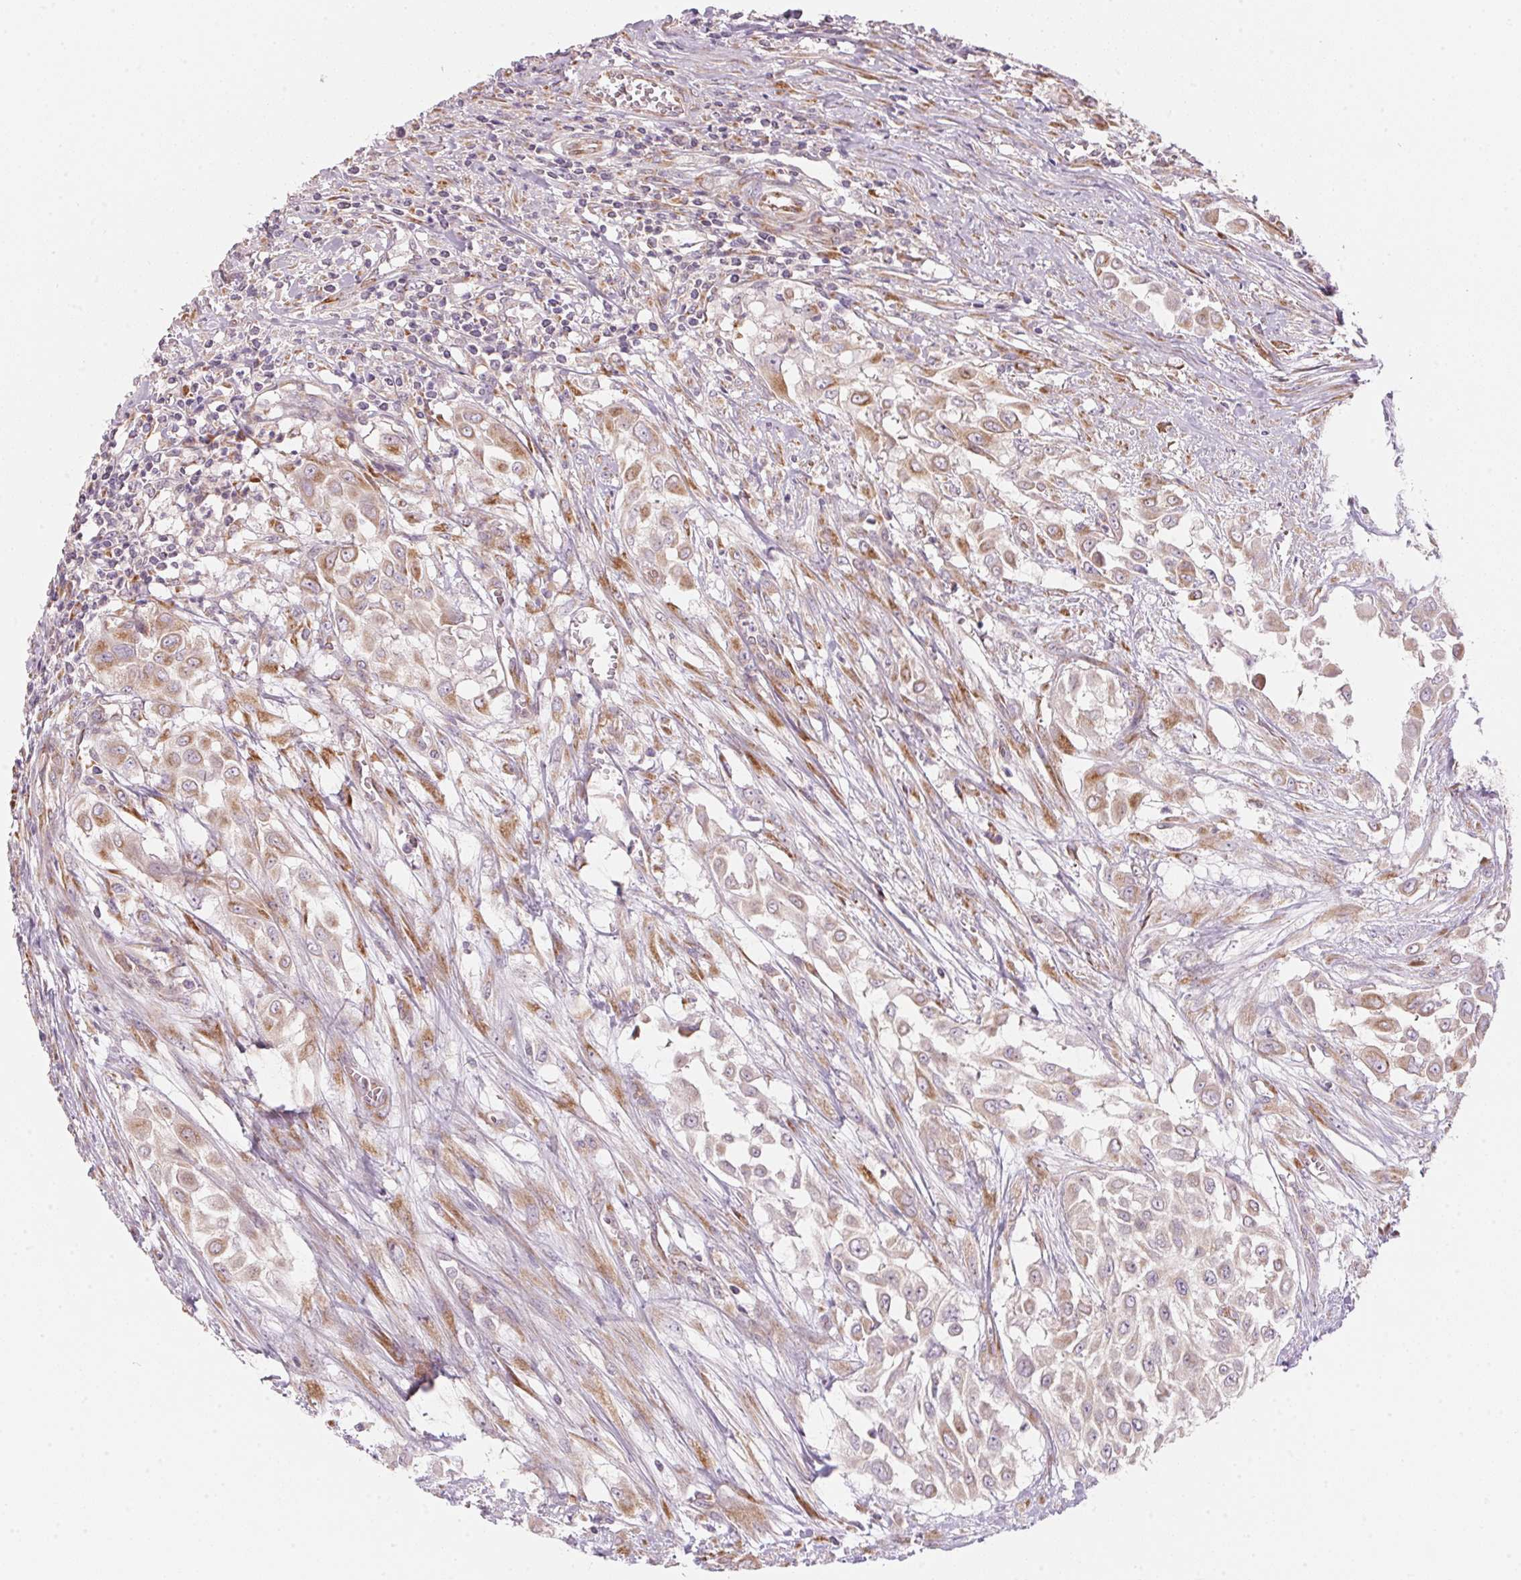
{"staining": {"intensity": "moderate", "quantity": ">75%", "location": "cytoplasmic/membranous"}, "tissue": "urothelial cancer", "cell_type": "Tumor cells", "image_type": "cancer", "snomed": [{"axis": "morphology", "description": "Urothelial carcinoma, High grade"}, {"axis": "topography", "description": "Urinary bladder"}], "caption": "Moderate cytoplasmic/membranous positivity is present in about >75% of tumor cells in urothelial cancer.", "gene": "BLOC1S2", "patient": {"sex": "male", "age": 57}}